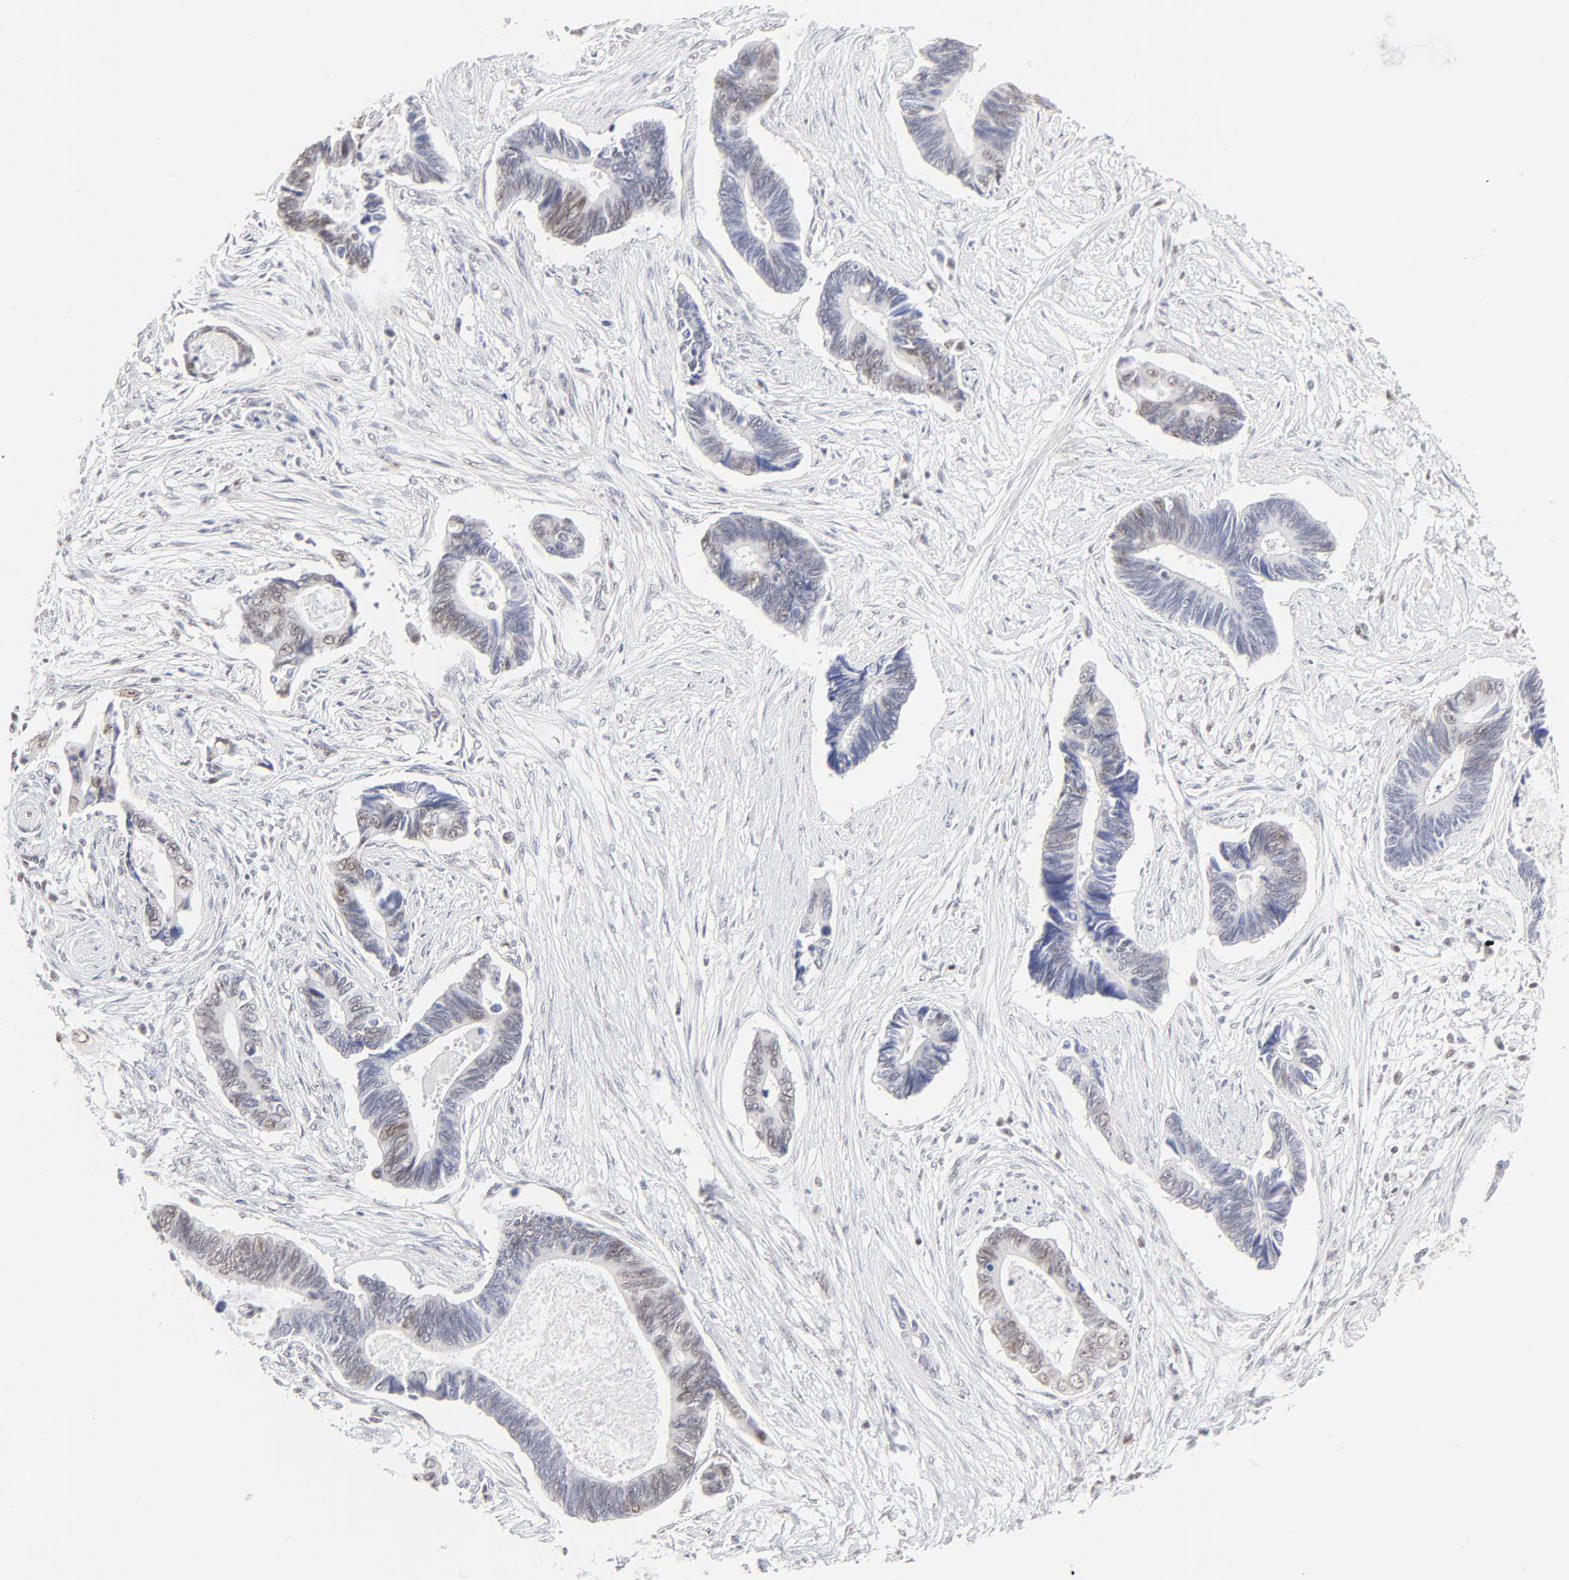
{"staining": {"intensity": "weak", "quantity": "25%-75%", "location": "nuclear"}, "tissue": "pancreatic cancer", "cell_type": "Tumor cells", "image_type": "cancer", "snomed": [{"axis": "morphology", "description": "Adenocarcinoma, NOS"}, {"axis": "topography", "description": "Pancreas"}], "caption": "DAB immunohistochemical staining of pancreatic adenocarcinoma demonstrates weak nuclear protein staining in about 25%-75% of tumor cells. (DAB (3,3'-diaminobenzidine) IHC with brightfield microscopy, high magnification).", "gene": "NFIL3", "patient": {"sex": "female", "age": 70}}